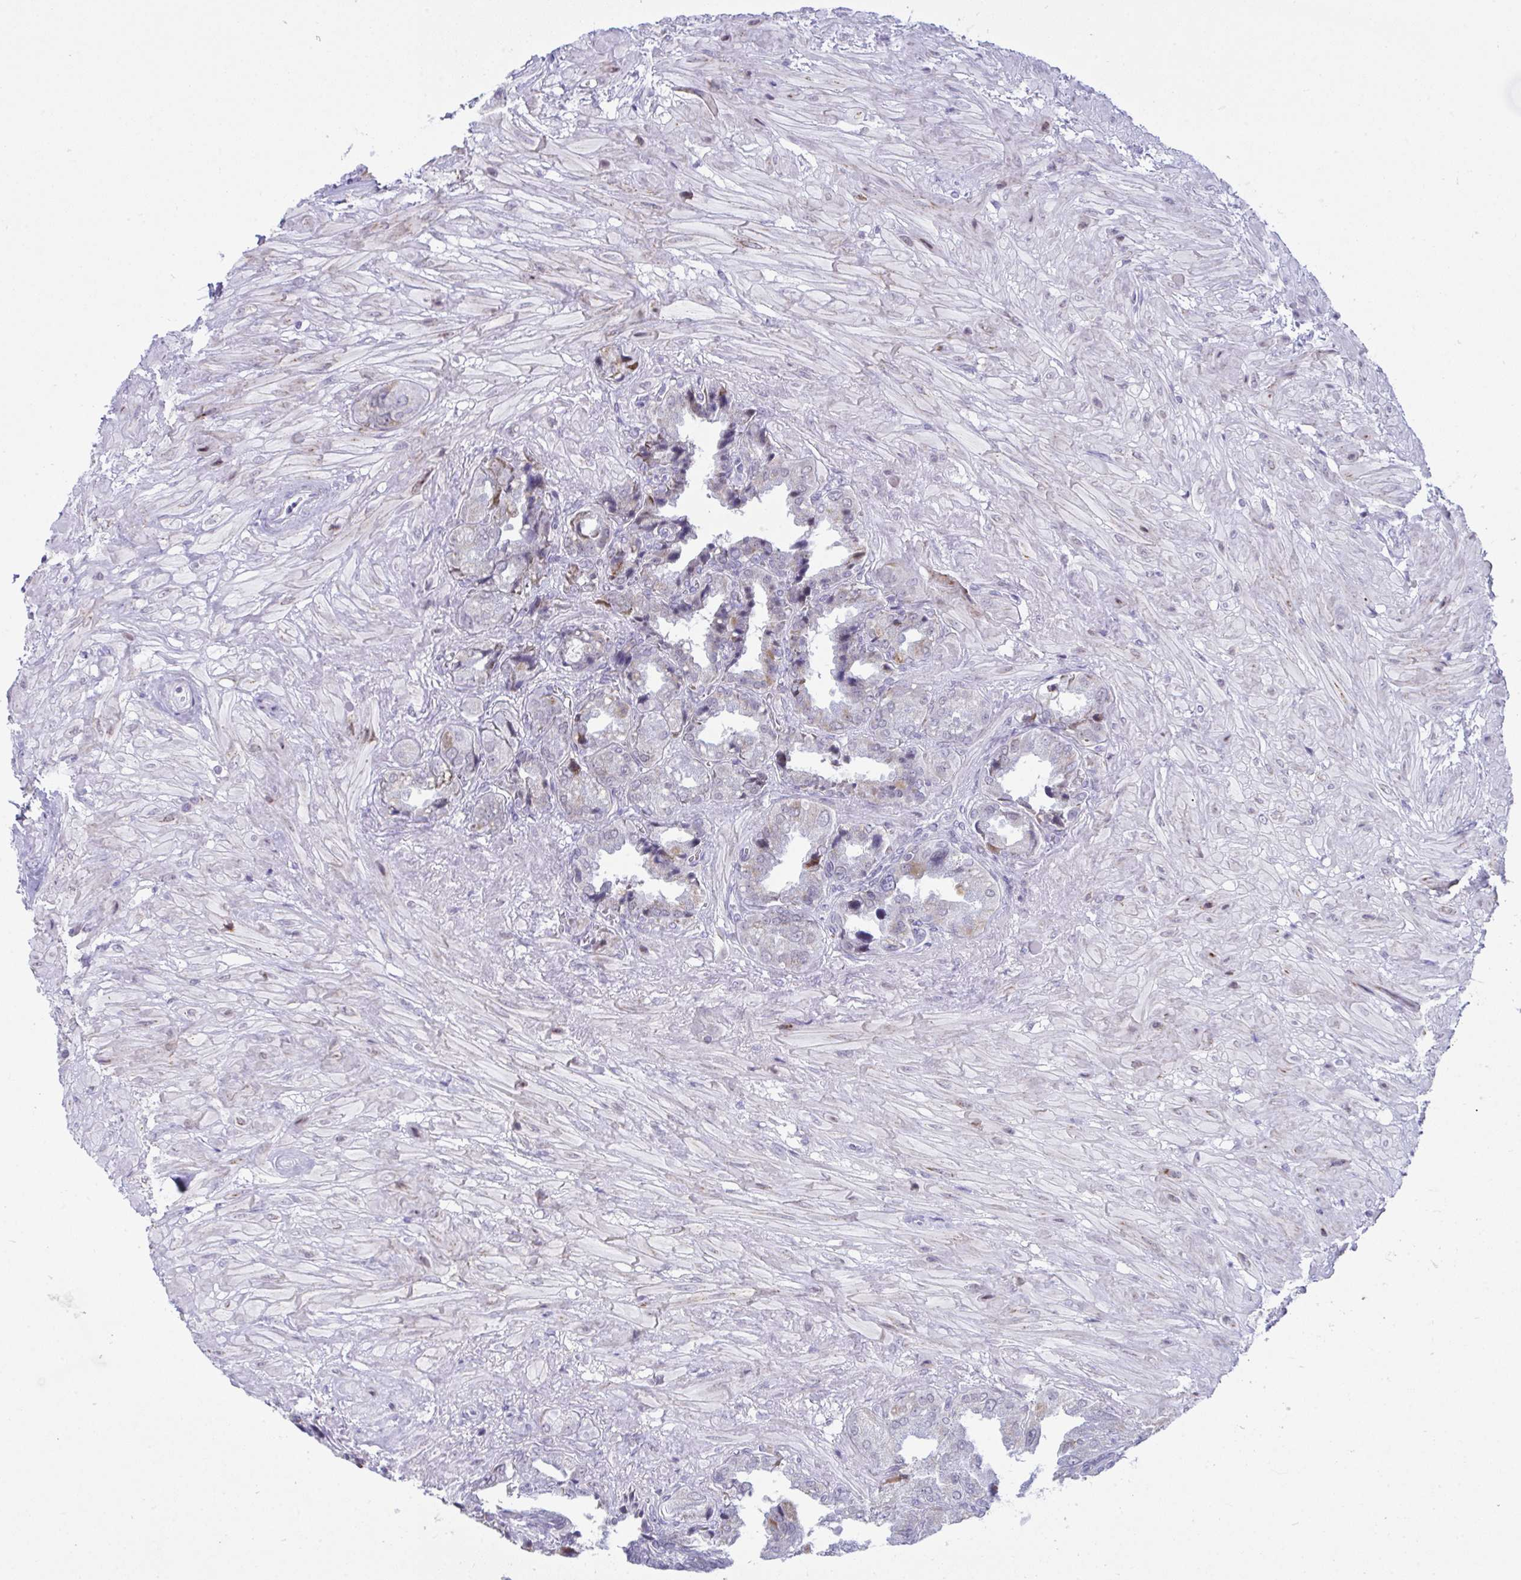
{"staining": {"intensity": "moderate", "quantity": "25%-75%", "location": "cytoplasmic/membranous"}, "tissue": "seminal vesicle", "cell_type": "Glandular cells", "image_type": "normal", "snomed": [{"axis": "morphology", "description": "Normal tissue, NOS"}, {"axis": "topography", "description": "Seminal veicle"}], "caption": "The image shows immunohistochemical staining of normal seminal vesicle. There is moderate cytoplasmic/membranous positivity is present in about 25%-75% of glandular cells. The staining is performed using DAB brown chromogen to label protein expression. The nuclei are counter-stained blue using hematoxylin.", "gene": "PLA2G12B", "patient": {"sex": "male", "age": 55}}